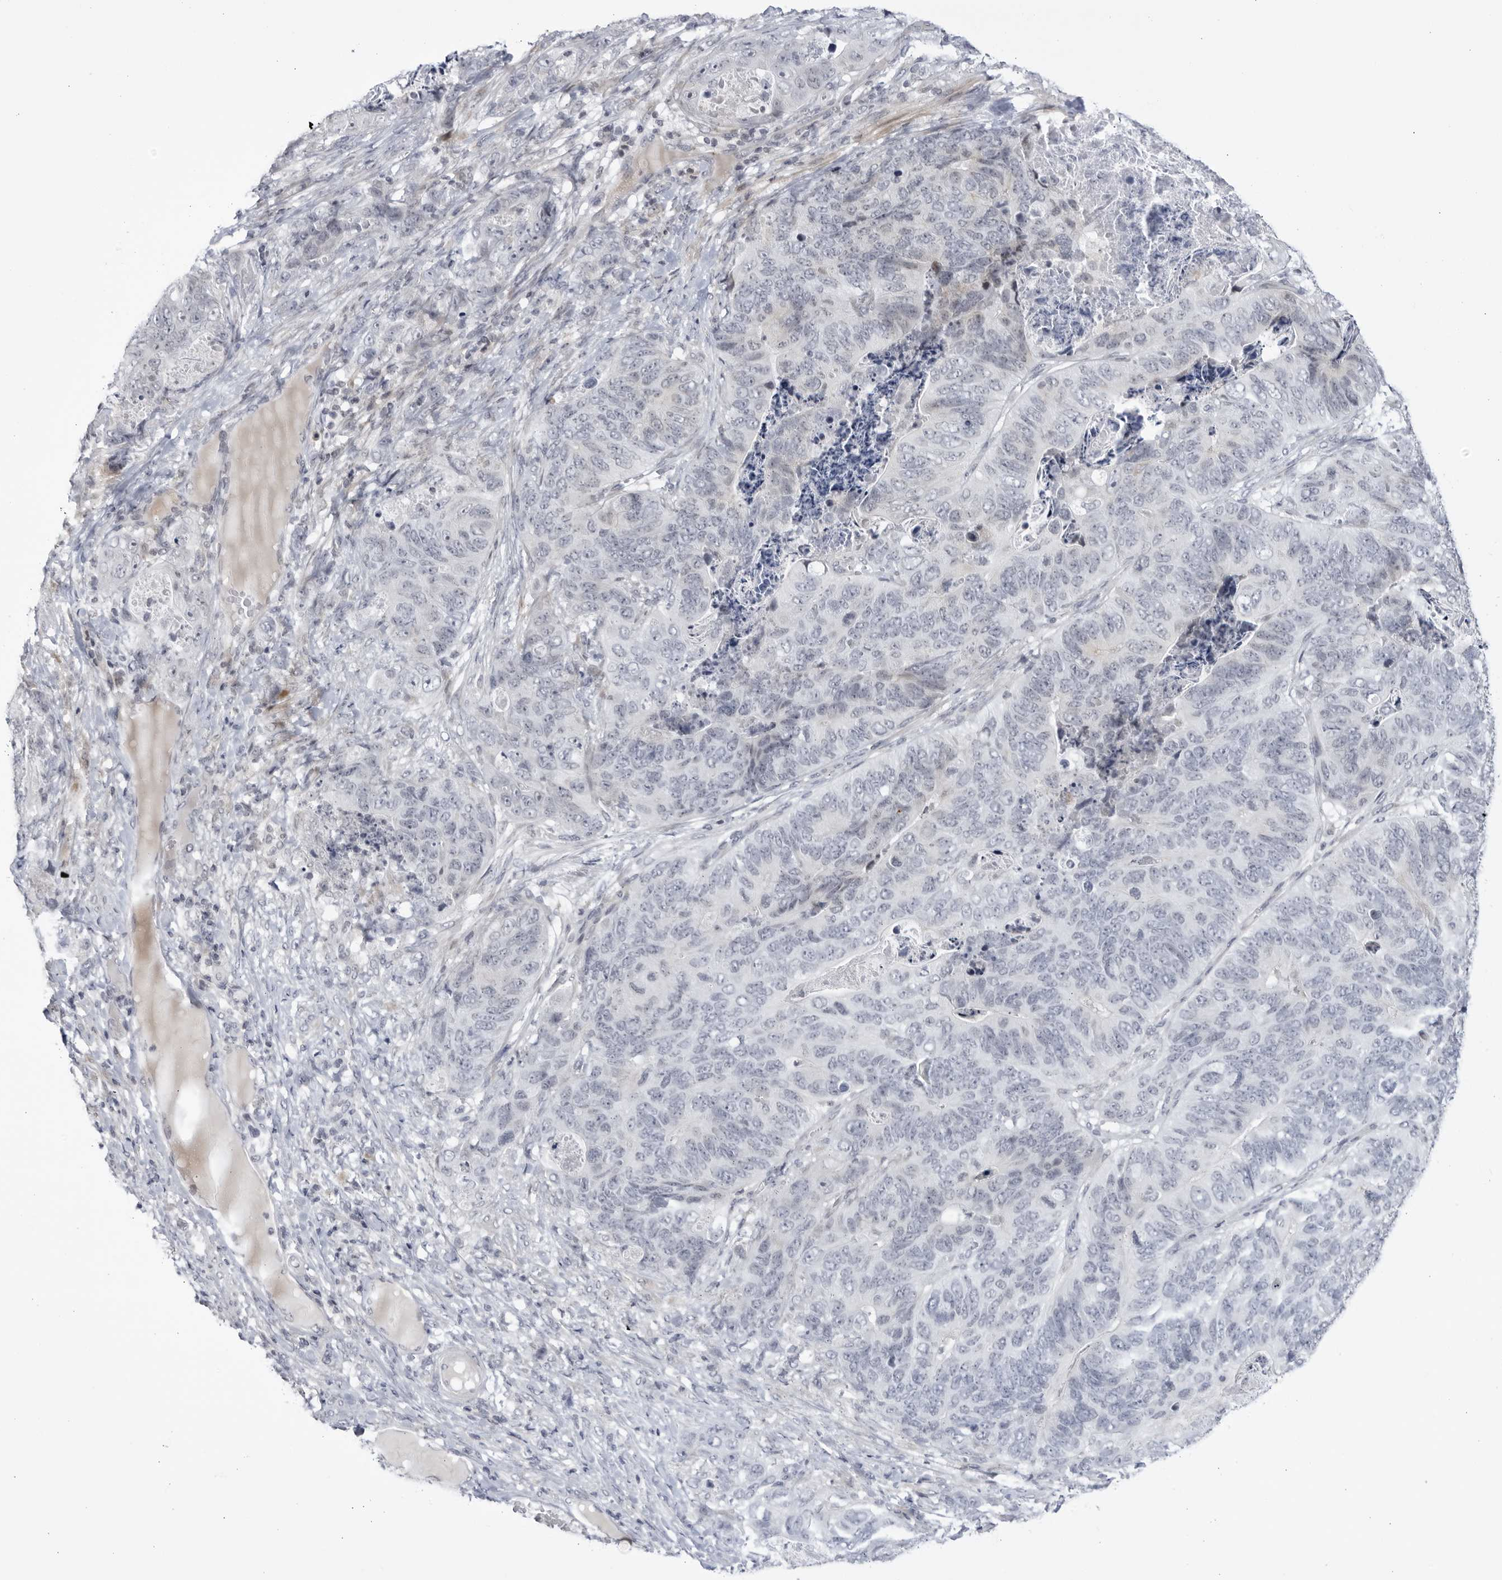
{"staining": {"intensity": "negative", "quantity": "none", "location": "none"}, "tissue": "stomach cancer", "cell_type": "Tumor cells", "image_type": "cancer", "snomed": [{"axis": "morphology", "description": "Normal tissue, NOS"}, {"axis": "morphology", "description": "Adenocarcinoma, NOS"}, {"axis": "topography", "description": "Stomach"}], "caption": "High power microscopy histopathology image of an IHC micrograph of stomach cancer (adenocarcinoma), revealing no significant positivity in tumor cells. (DAB (3,3'-diaminobenzidine) IHC with hematoxylin counter stain).", "gene": "CNBD1", "patient": {"sex": "female", "age": 89}}